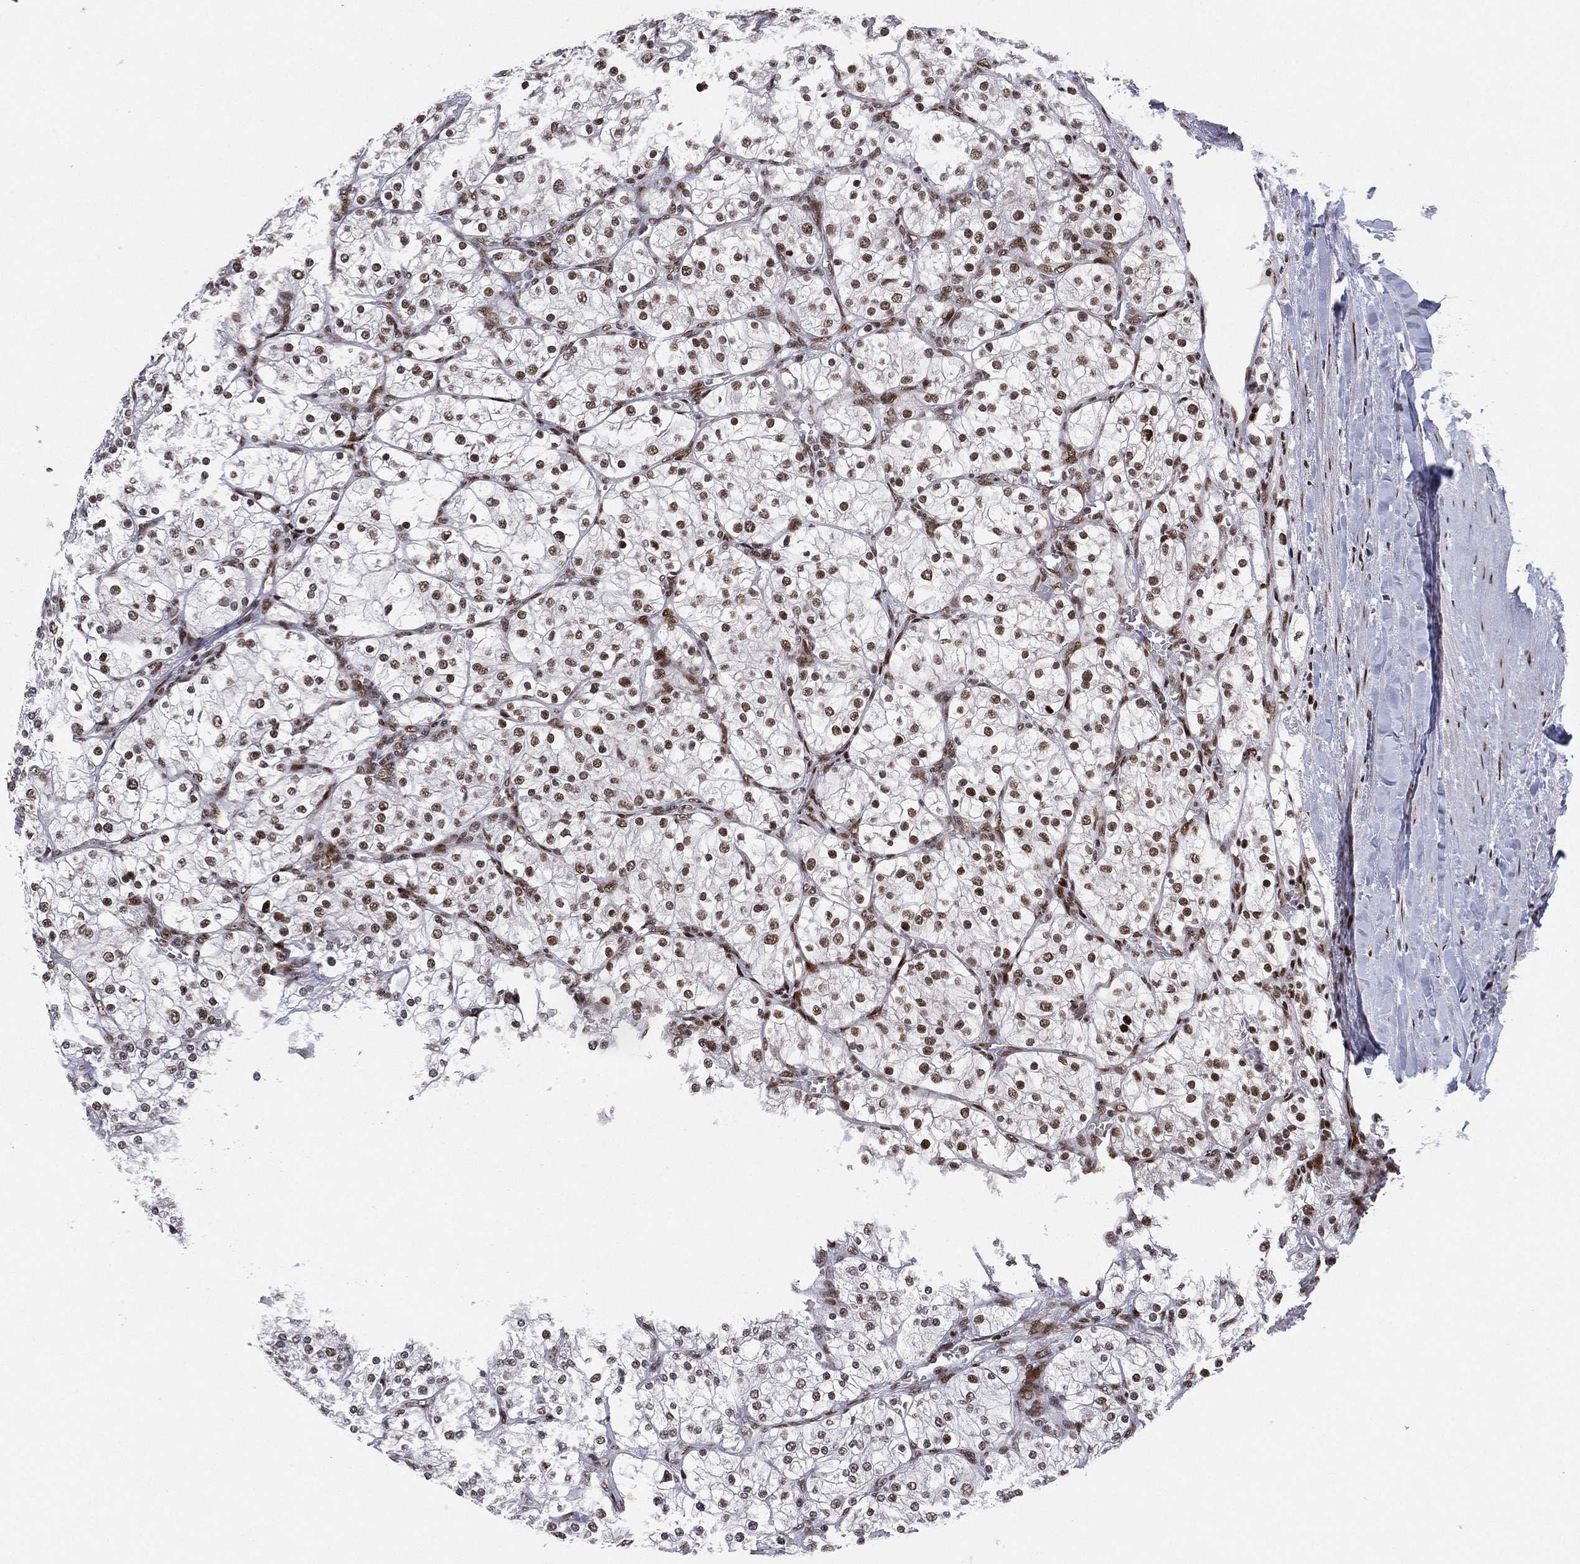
{"staining": {"intensity": "moderate", "quantity": "25%-75%", "location": "nuclear"}, "tissue": "renal cancer", "cell_type": "Tumor cells", "image_type": "cancer", "snomed": [{"axis": "morphology", "description": "Adenocarcinoma, NOS"}, {"axis": "topography", "description": "Kidney"}], "caption": "High-power microscopy captured an immunohistochemistry (IHC) image of renal adenocarcinoma, revealing moderate nuclear staining in about 25%-75% of tumor cells.", "gene": "RTF1", "patient": {"sex": "male", "age": 80}}